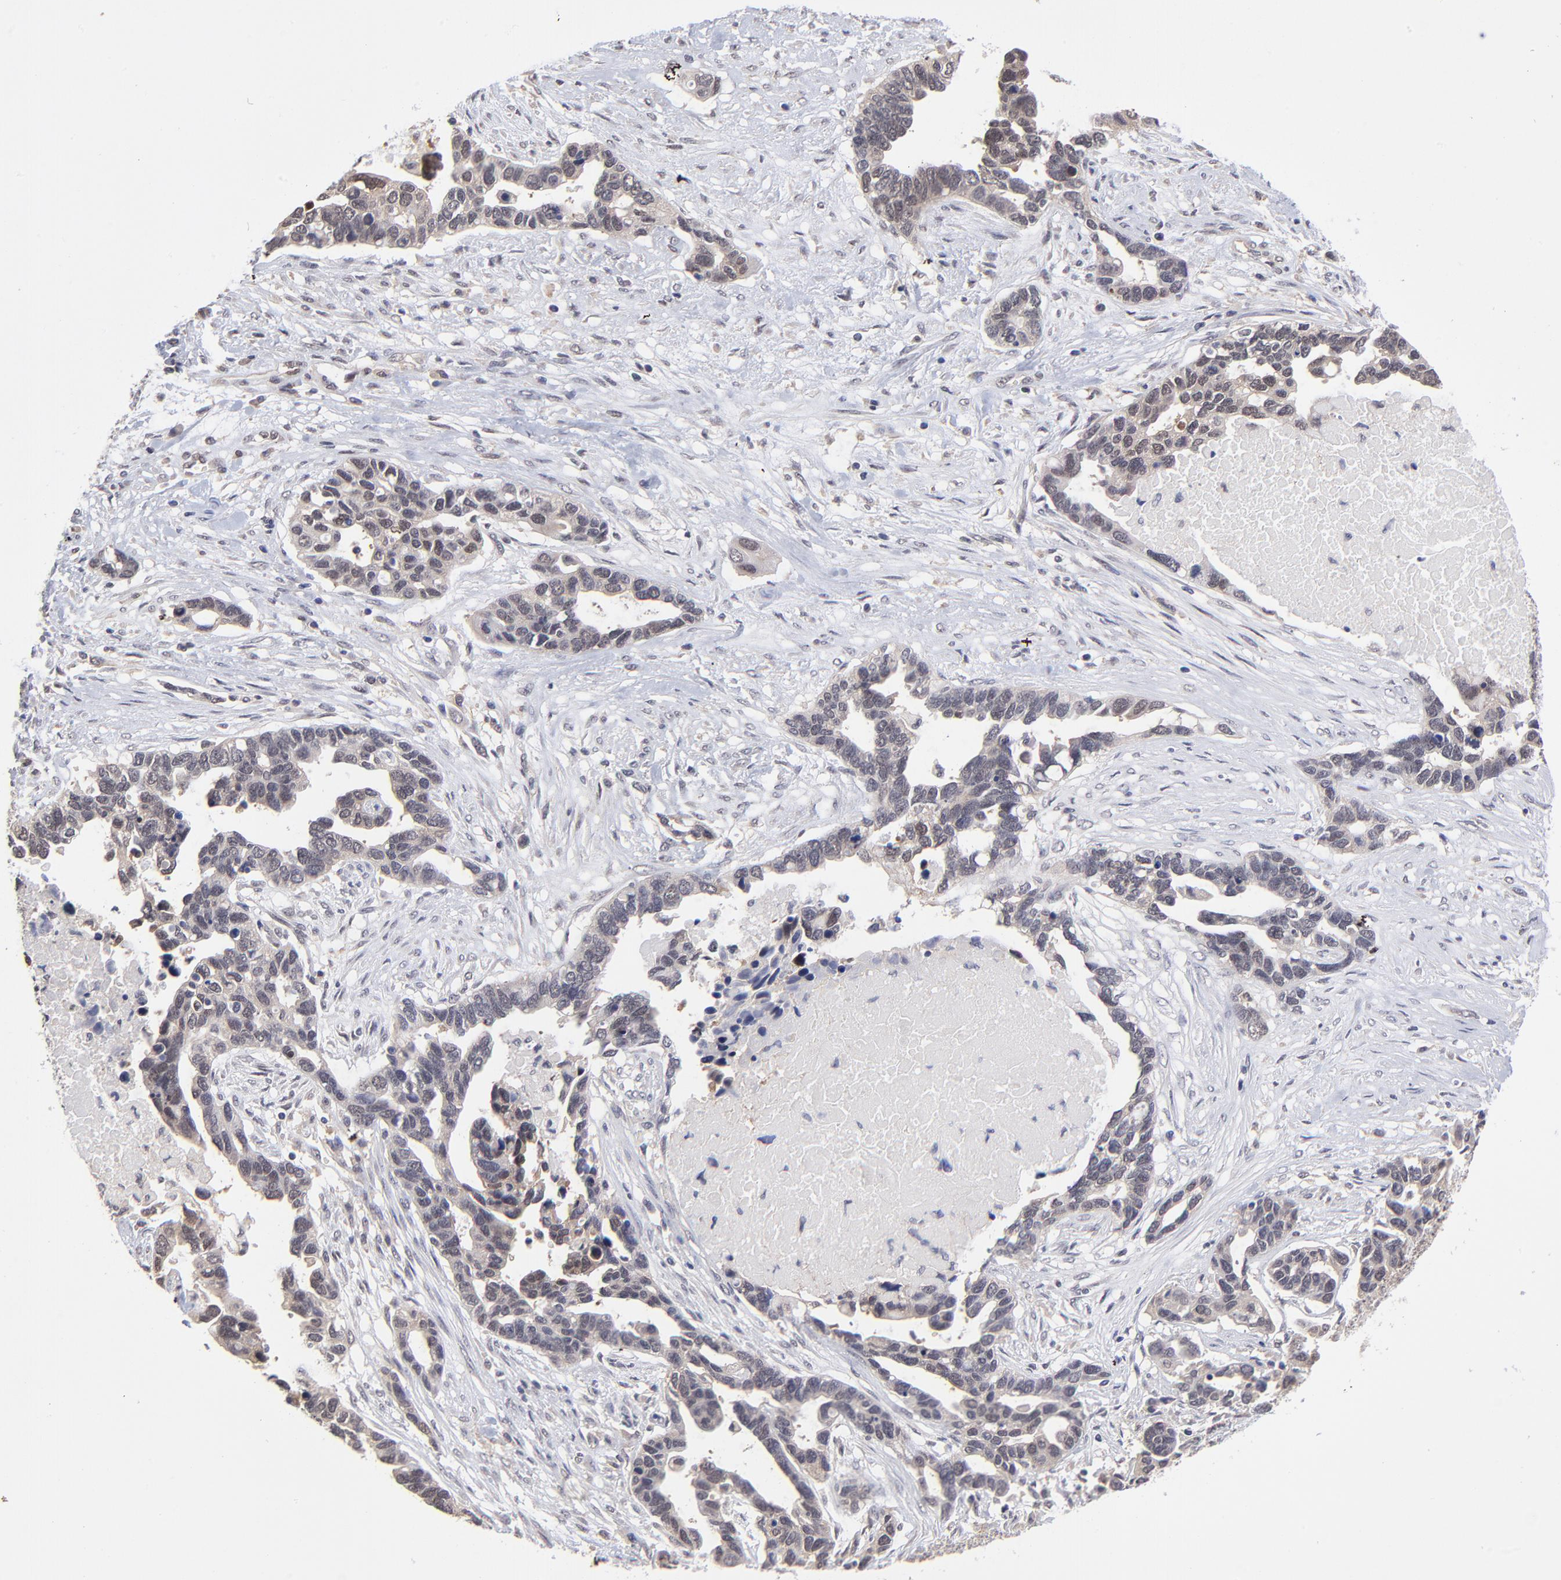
{"staining": {"intensity": "weak", "quantity": ">75%", "location": "cytoplasmic/membranous"}, "tissue": "ovarian cancer", "cell_type": "Tumor cells", "image_type": "cancer", "snomed": [{"axis": "morphology", "description": "Cystadenocarcinoma, serous, NOS"}, {"axis": "topography", "description": "Ovary"}], "caption": "Immunohistochemical staining of human ovarian cancer (serous cystadenocarcinoma) reveals weak cytoplasmic/membranous protein positivity in about >75% of tumor cells.", "gene": "UBE2E3", "patient": {"sex": "female", "age": 54}}